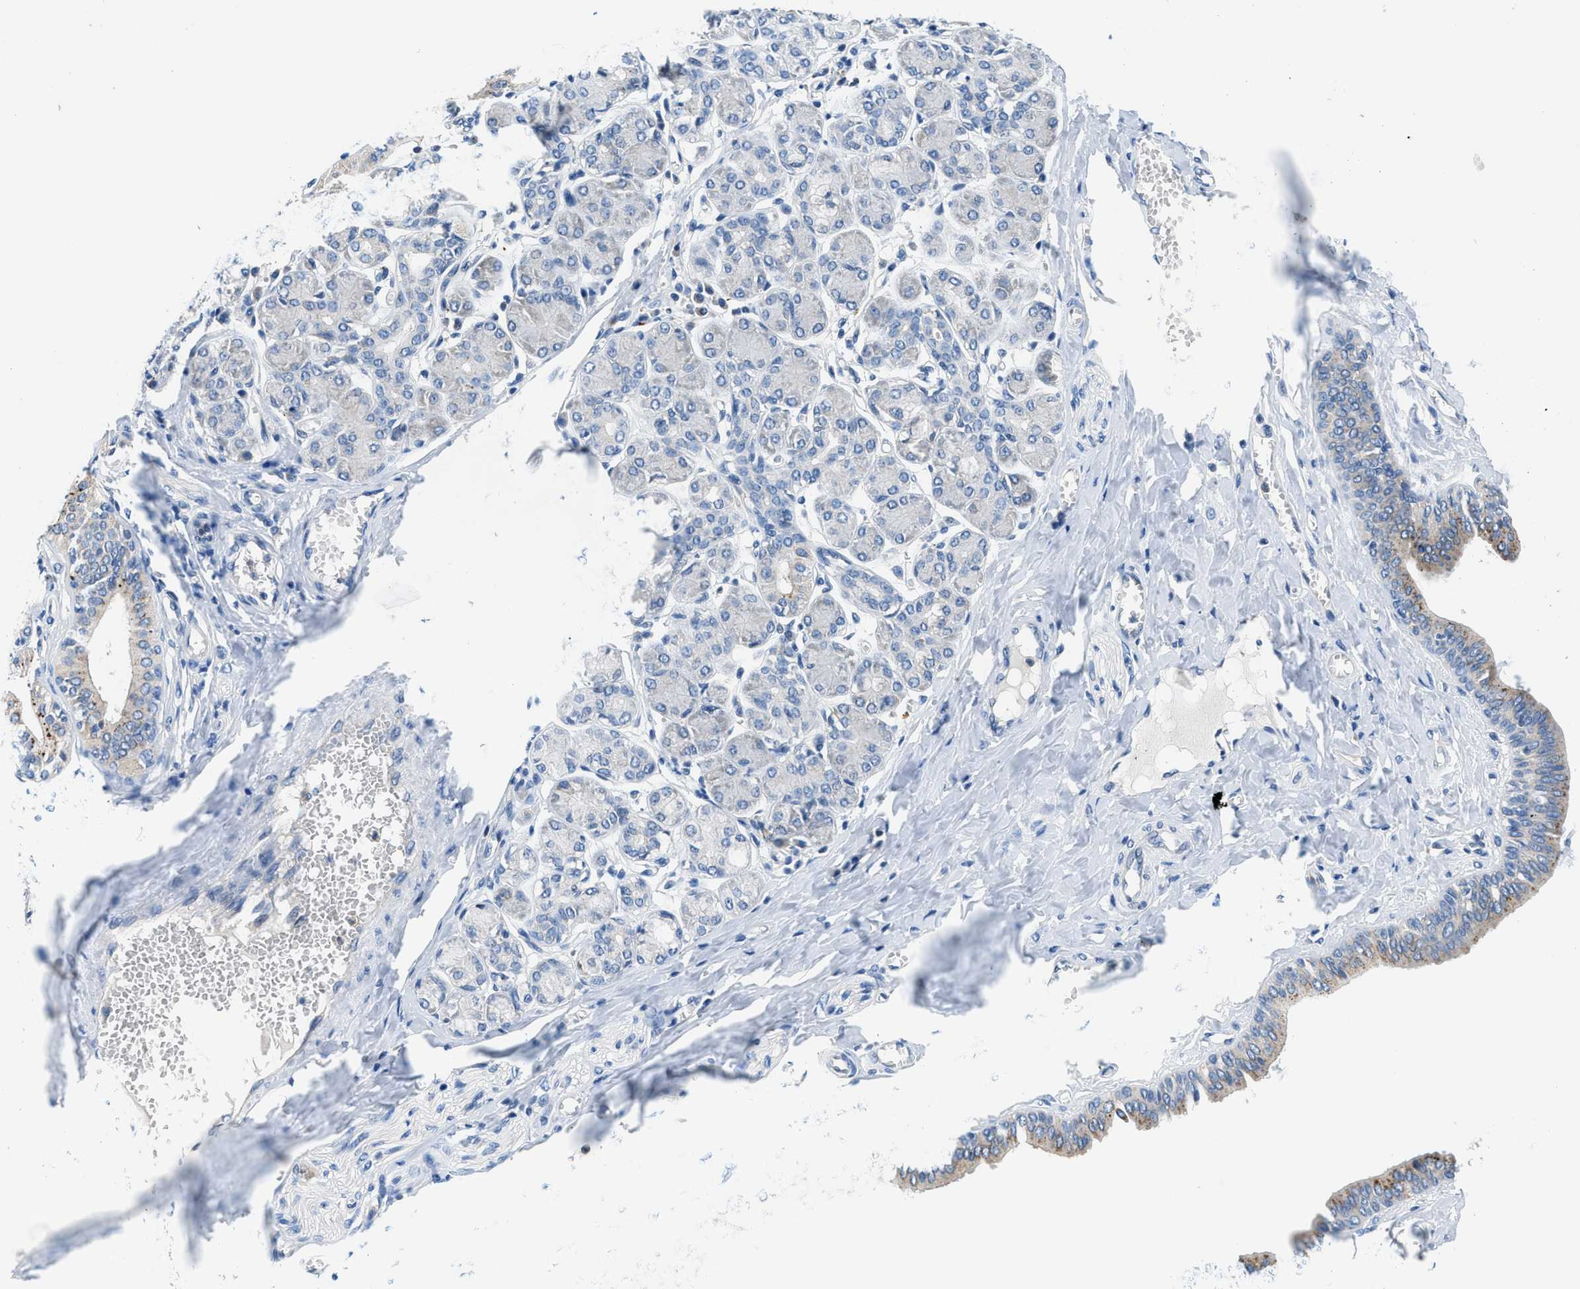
{"staining": {"intensity": "moderate", "quantity": "<25%", "location": "cytoplasmic/membranous"}, "tissue": "salivary gland", "cell_type": "Glandular cells", "image_type": "normal", "snomed": [{"axis": "morphology", "description": "Normal tissue, NOS"}, {"axis": "morphology", "description": "Inflammation, NOS"}, {"axis": "topography", "description": "Lymph node"}, {"axis": "topography", "description": "Salivary gland"}], "caption": "Immunohistochemistry (IHC) of benign human salivary gland reveals low levels of moderate cytoplasmic/membranous positivity in about <25% of glandular cells.", "gene": "ADGRE3", "patient": {"sex": "male", "age": 3}}